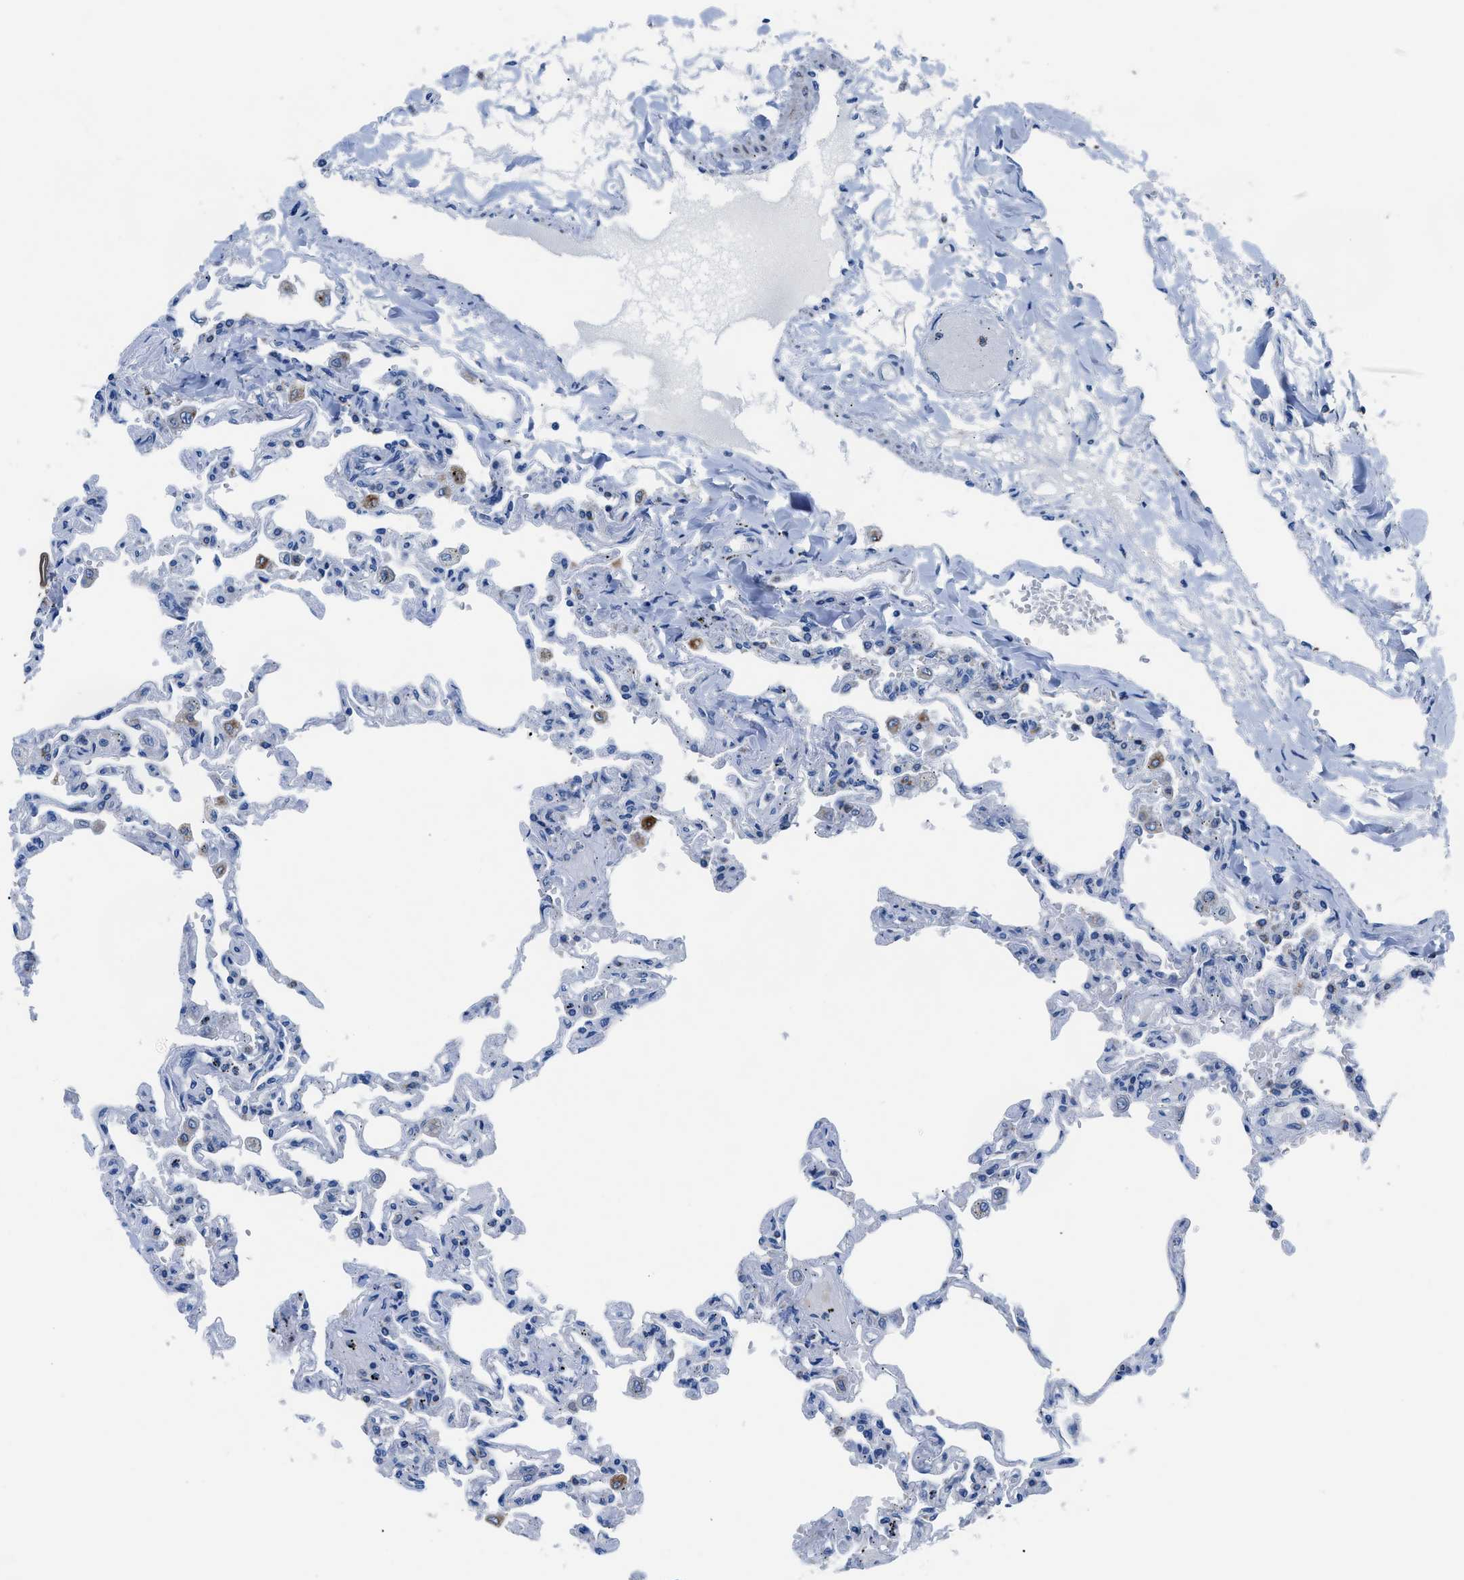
{"staining": {"intensity": "negative", "quantity": "none", "location": "none"}, "tissue": "lung", "cell_type": "Alveolar cells", "image_type": "normal", "snomed": [{"axis": "morphology", "description": "Normal tissue, NOS"}, {"axis": "topography", "description": "Lung"}], "caption": "Normal lung was stained to show a protein in brown. There is no significant positivity in alveolar cells. (Stains: DAB (3,3'-diaminobenzidine) immunohistochemistry (IHC) with hematoxylin counter stain, Microscopy: brightfield microscopy at high magnification).", "gene": "ZDHHC3", "patient": {"sex": "male", "age": 21}}